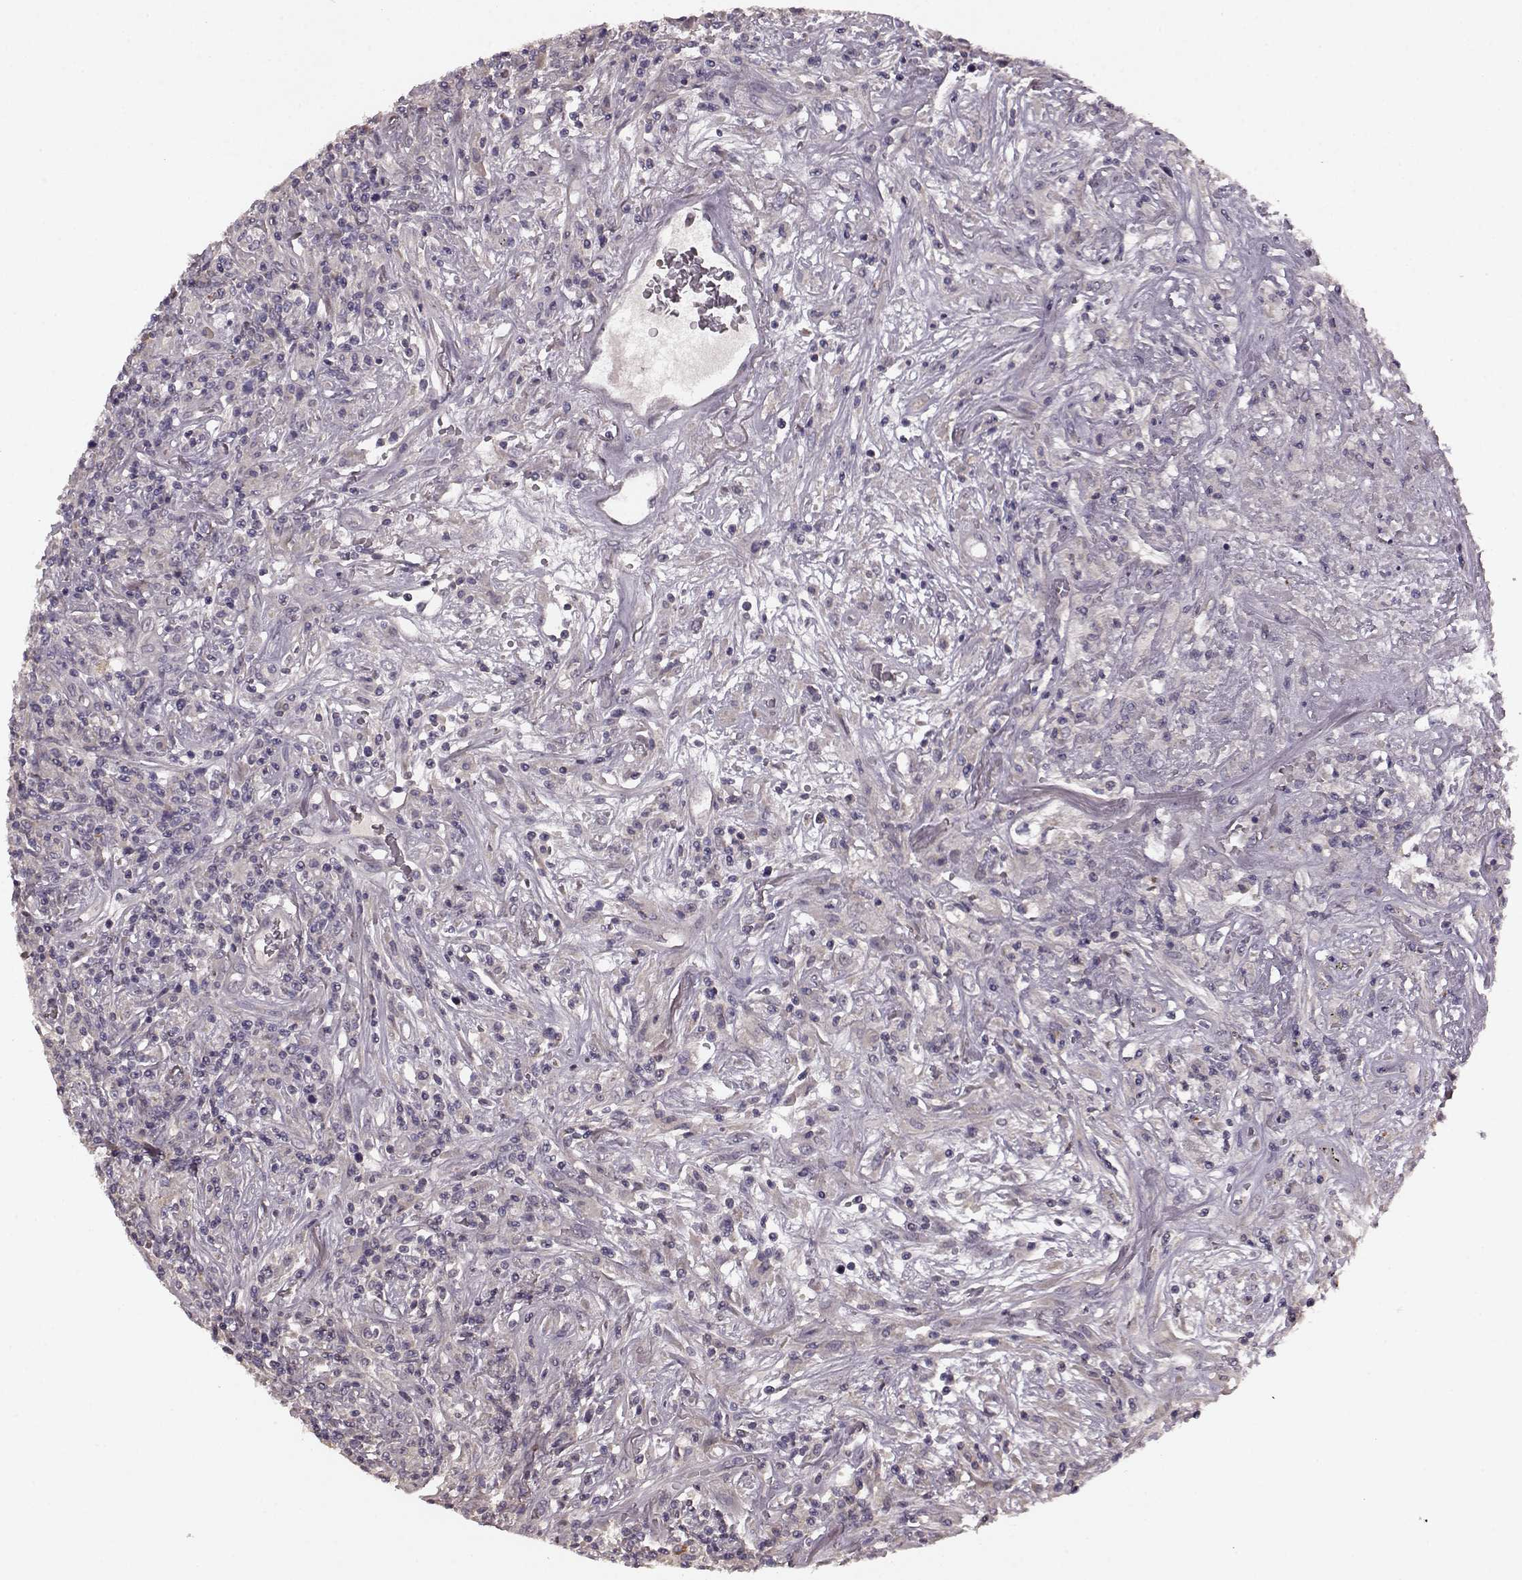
{"staining": {"intensity": "negative", "quantity": "none", "location": "none"}, "tissue": "lymphoma", "cell_type": "Tumor cells", "image_type": "cancer", "snomed": [{"axis": "morphology", "description": "Malignant lymphoma, non-Hodgkin's type, High grade"}, {"axis": "topography", "description": "Lung"}], "caption": "IHC histopathology image of lymphoma stained for a protein (brown), which reveals no staining in tumor cells.", "gene": "SLC52A3", "patient": {"sex": "male", "age": 79}}